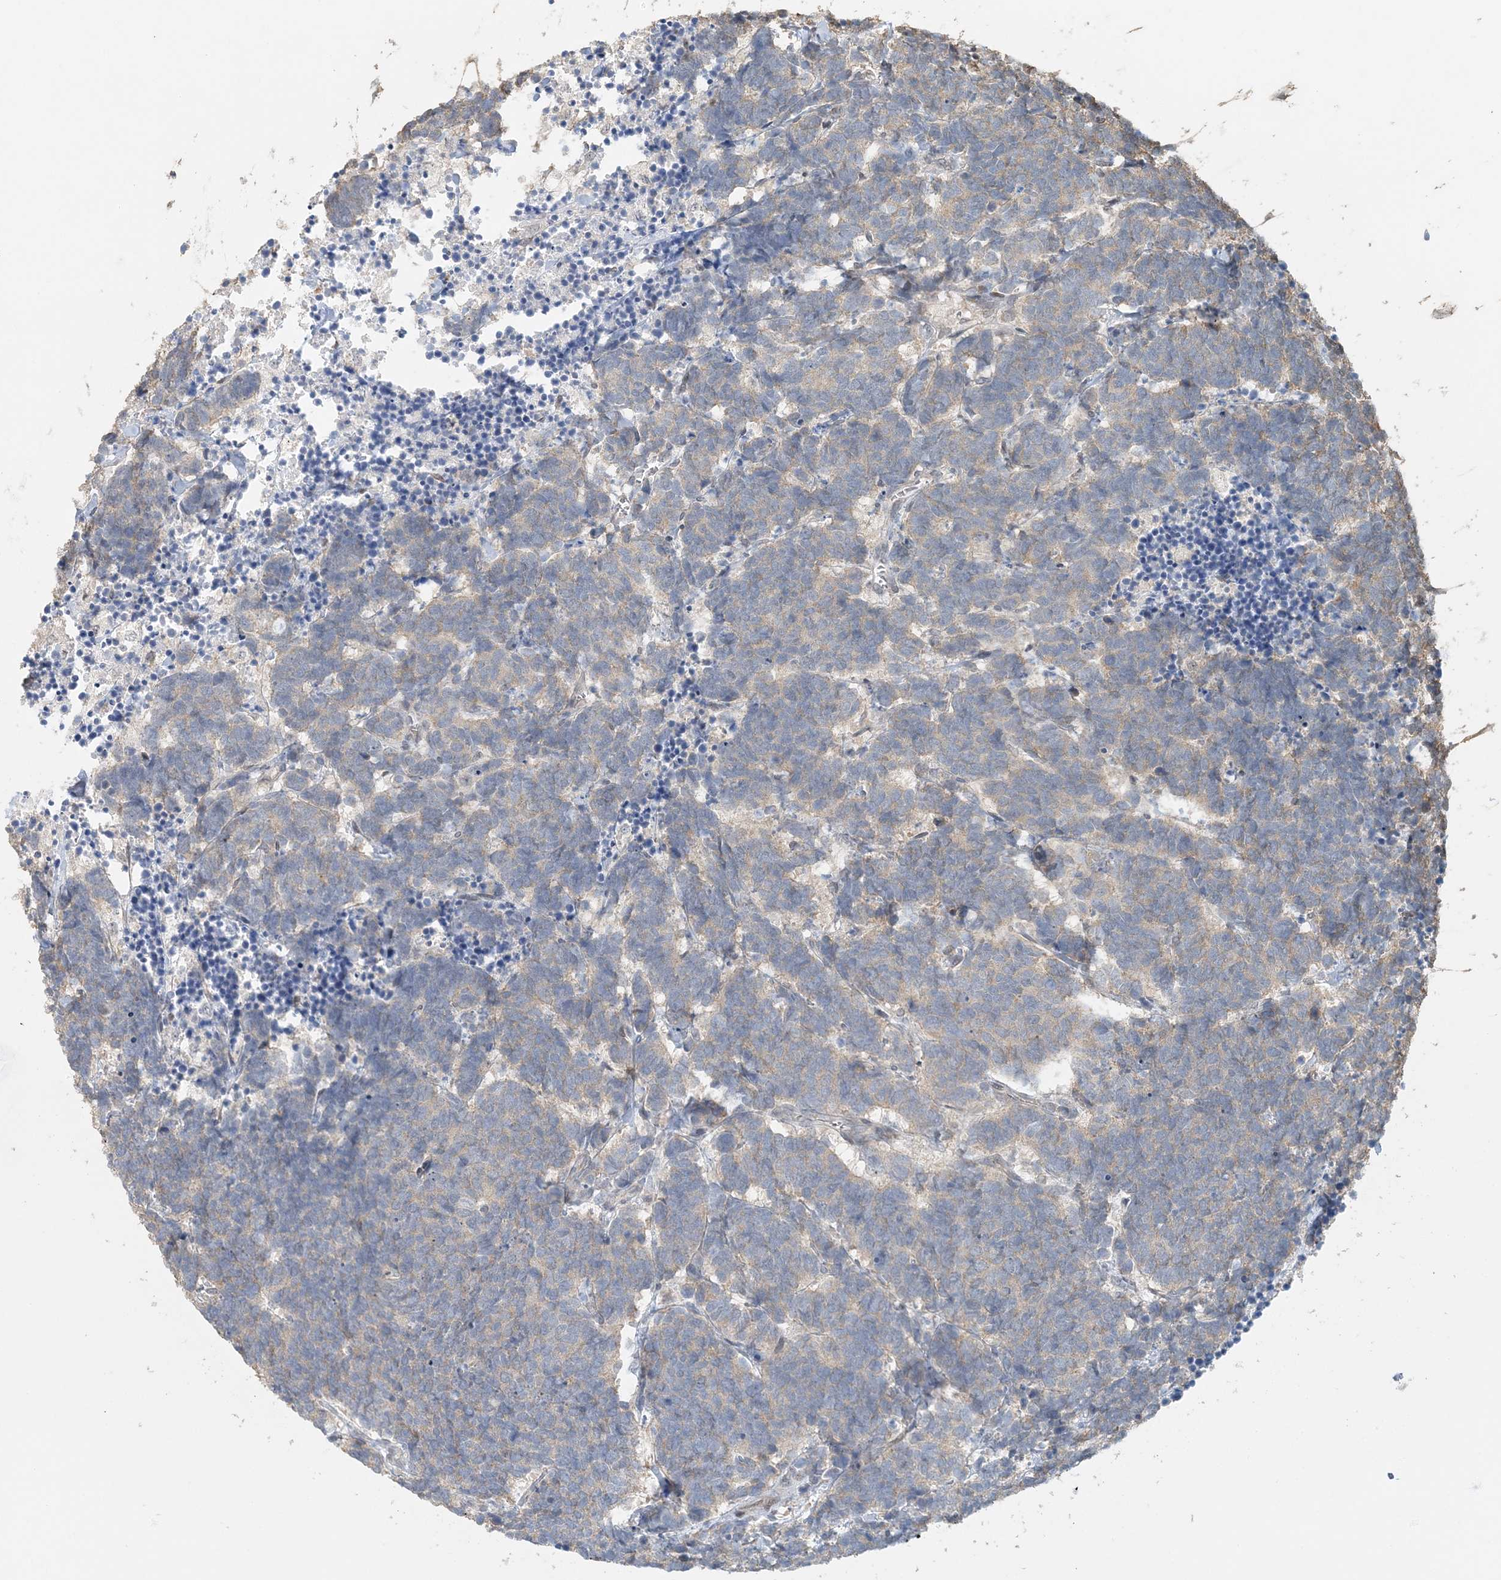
{"staining": {"intensity": "negative", "quantity": "none", "location": "none"}, "tissue": "carcinoid", "cell_type": "Tumor cells", "image_type": "cancer", "snomed": [{"axis": "morphology", "description": "Carcinoma, NOS"}, {"axis": "morphology", "description": "Carcinoid, malignant, NOS"}, {"axis": "topography", "description": "Urinary bladder"}], "caption": "Protein analysis of carcinoid reveals no significant expression in tumor cells.", "gene": "FAM110A", "patient": {"sex": "male", "age": 57}}